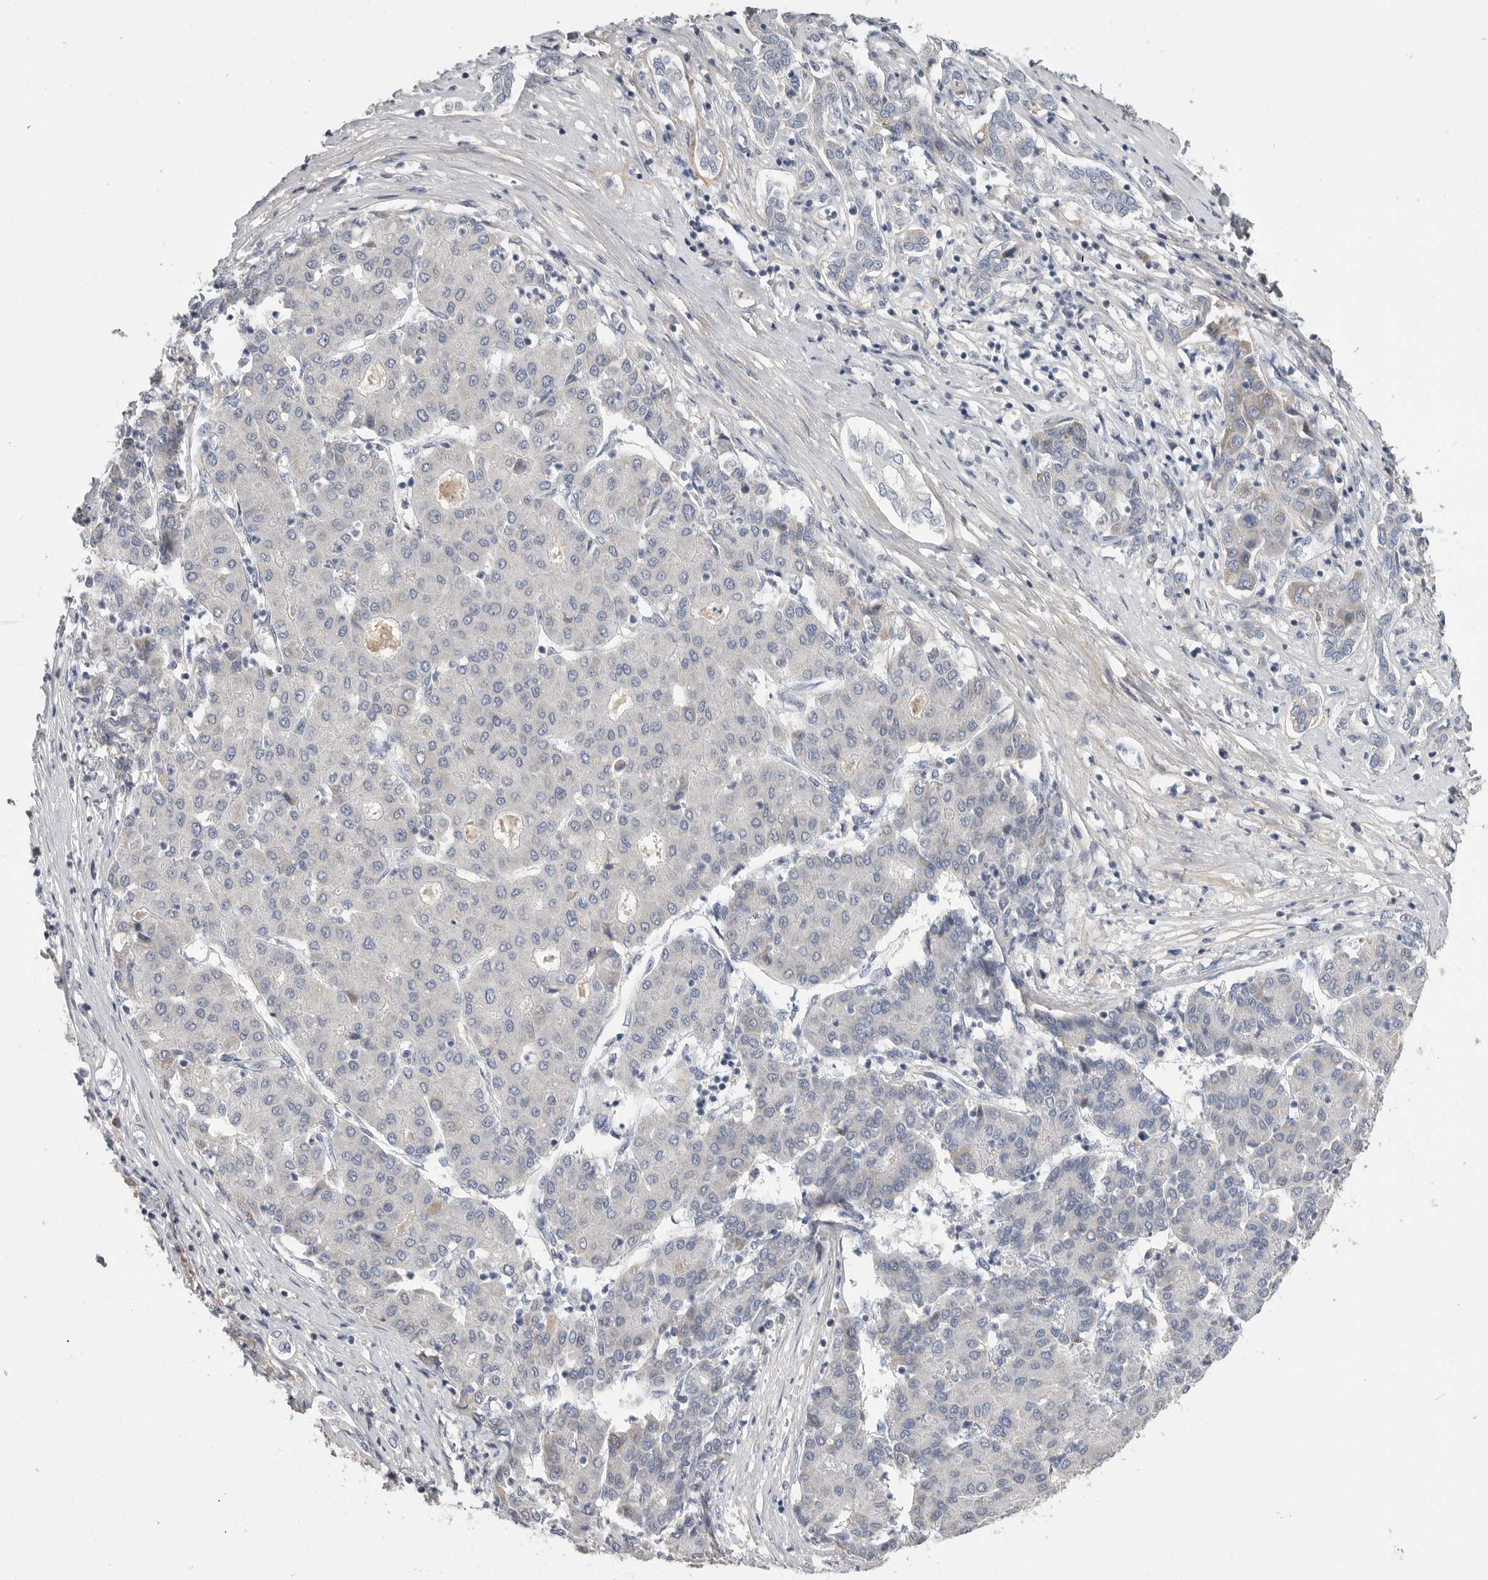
{"staining": {"intensity": "negative", "quantity": "none", "location": "none"}, "tissue": "liver cancer", "cell_type": "Tumor cells", "image_type": "cancer", "snomed": [{"axis": "morphology", "description": "Carcinoma, Hepatocellular, NOS"}, {"axis": "topography", "description": "Liver"}], "caption": "Protein analysis of liver cancer (hepatocellular carcinoma) demonstrates no significant positivity in tumor cells. Brightfield microscopy of immunohistochemistry stained with DAB (3,3'-diaminobenzidine) (brown) and hematoxylin (blue), captured at high magnification.", "gene": "SDC3", "patient": {"sex": "male", "age": 65}}